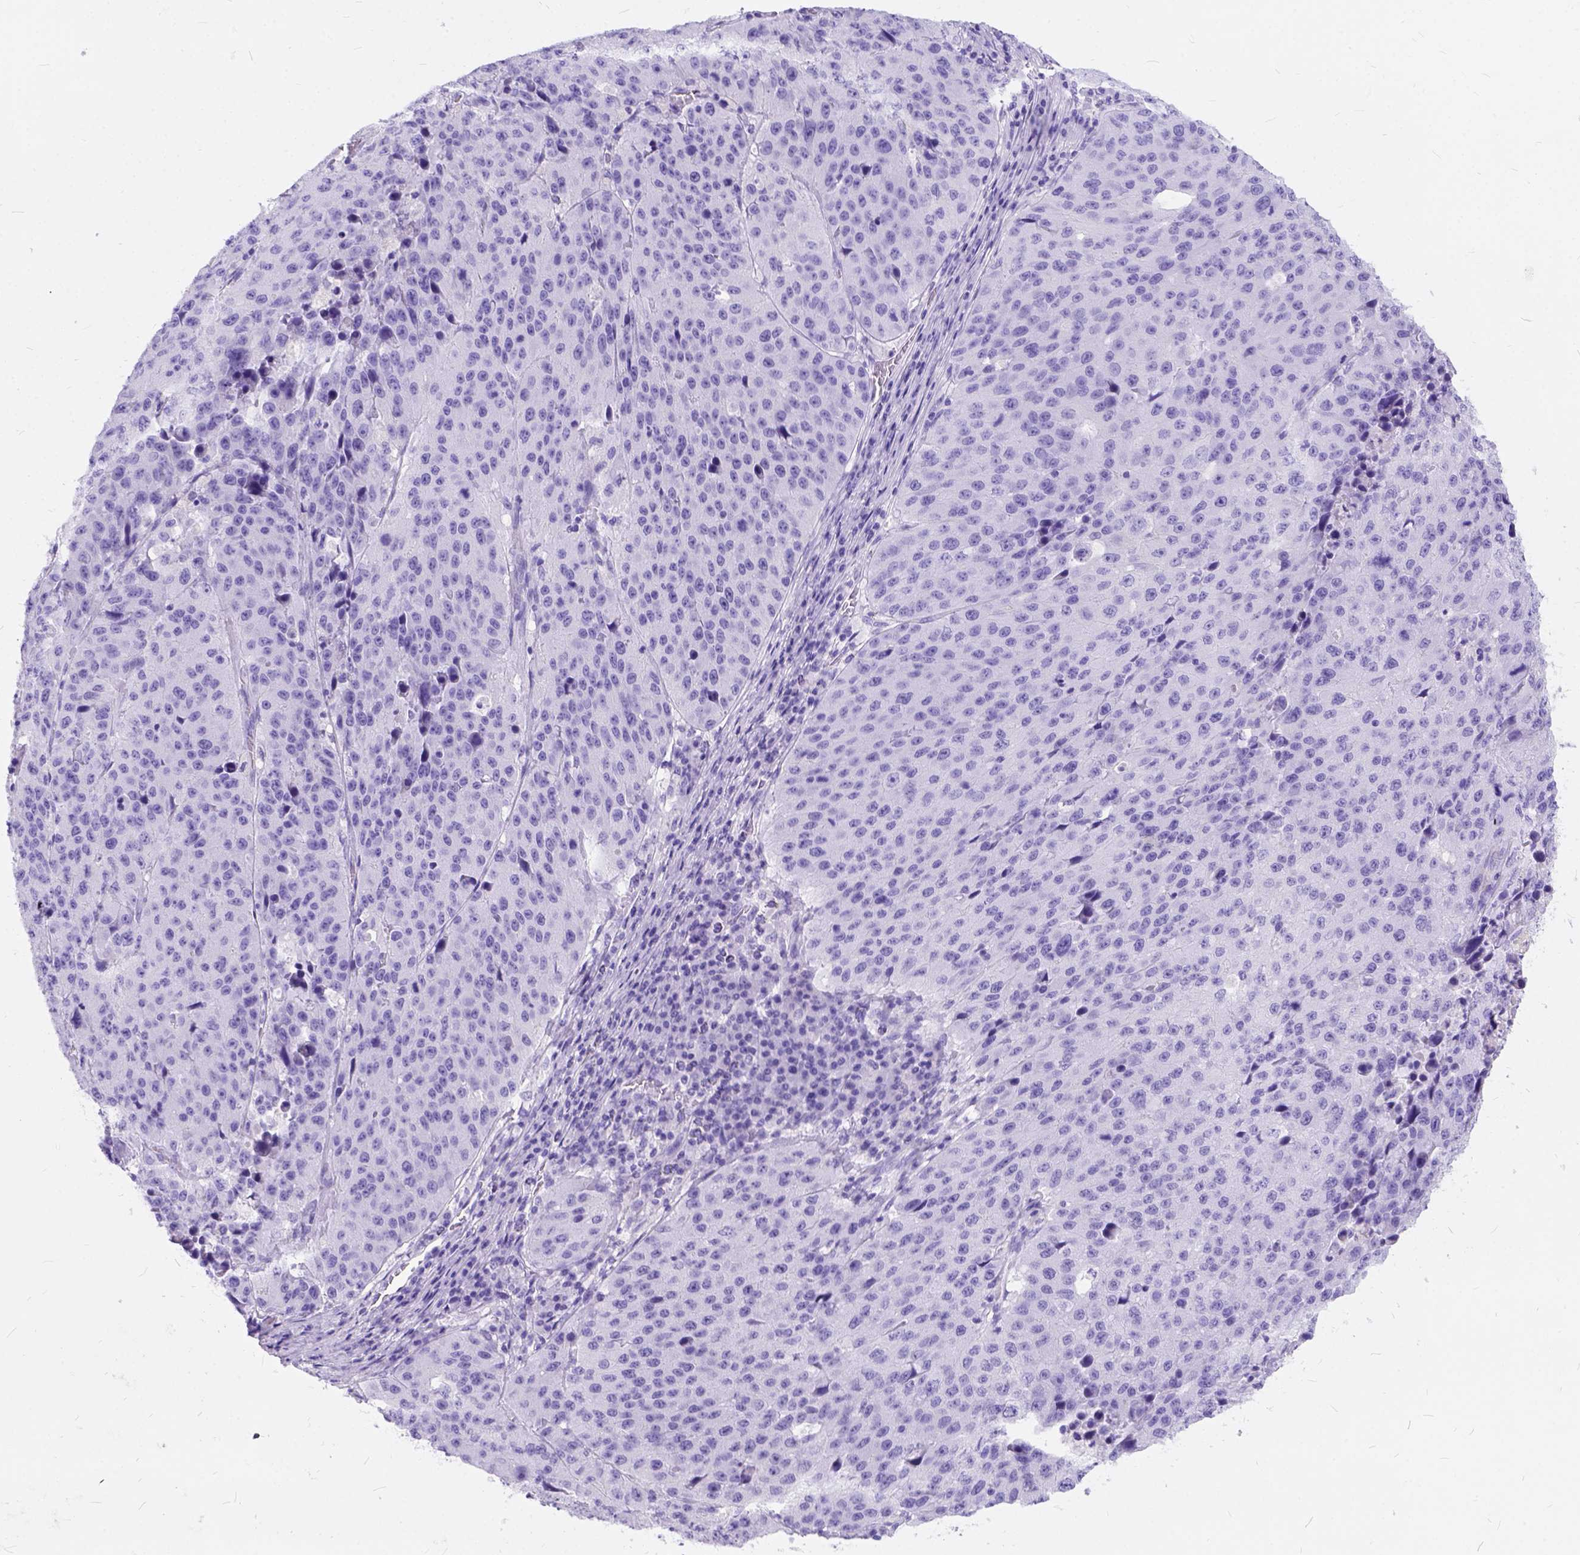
{"staining": {"intensity": "negative", "quantity": "none", "location": "none"}, "tissue": "stomach cancer", "cell_type": "Tumor cells", "image_type": "cancer", "snomed": [{"axis": "morphology", "description": "Adenocarcinoma, NOS"}, {"axis": "topography", "description": "Stomach"}], "caption": "Human stomach cancer stained for a protein using immunohistochemistry displays no positivity in tumor cells.", "gene": "C1QTNF3", "patient": {"sex": "male", "age": 71}}